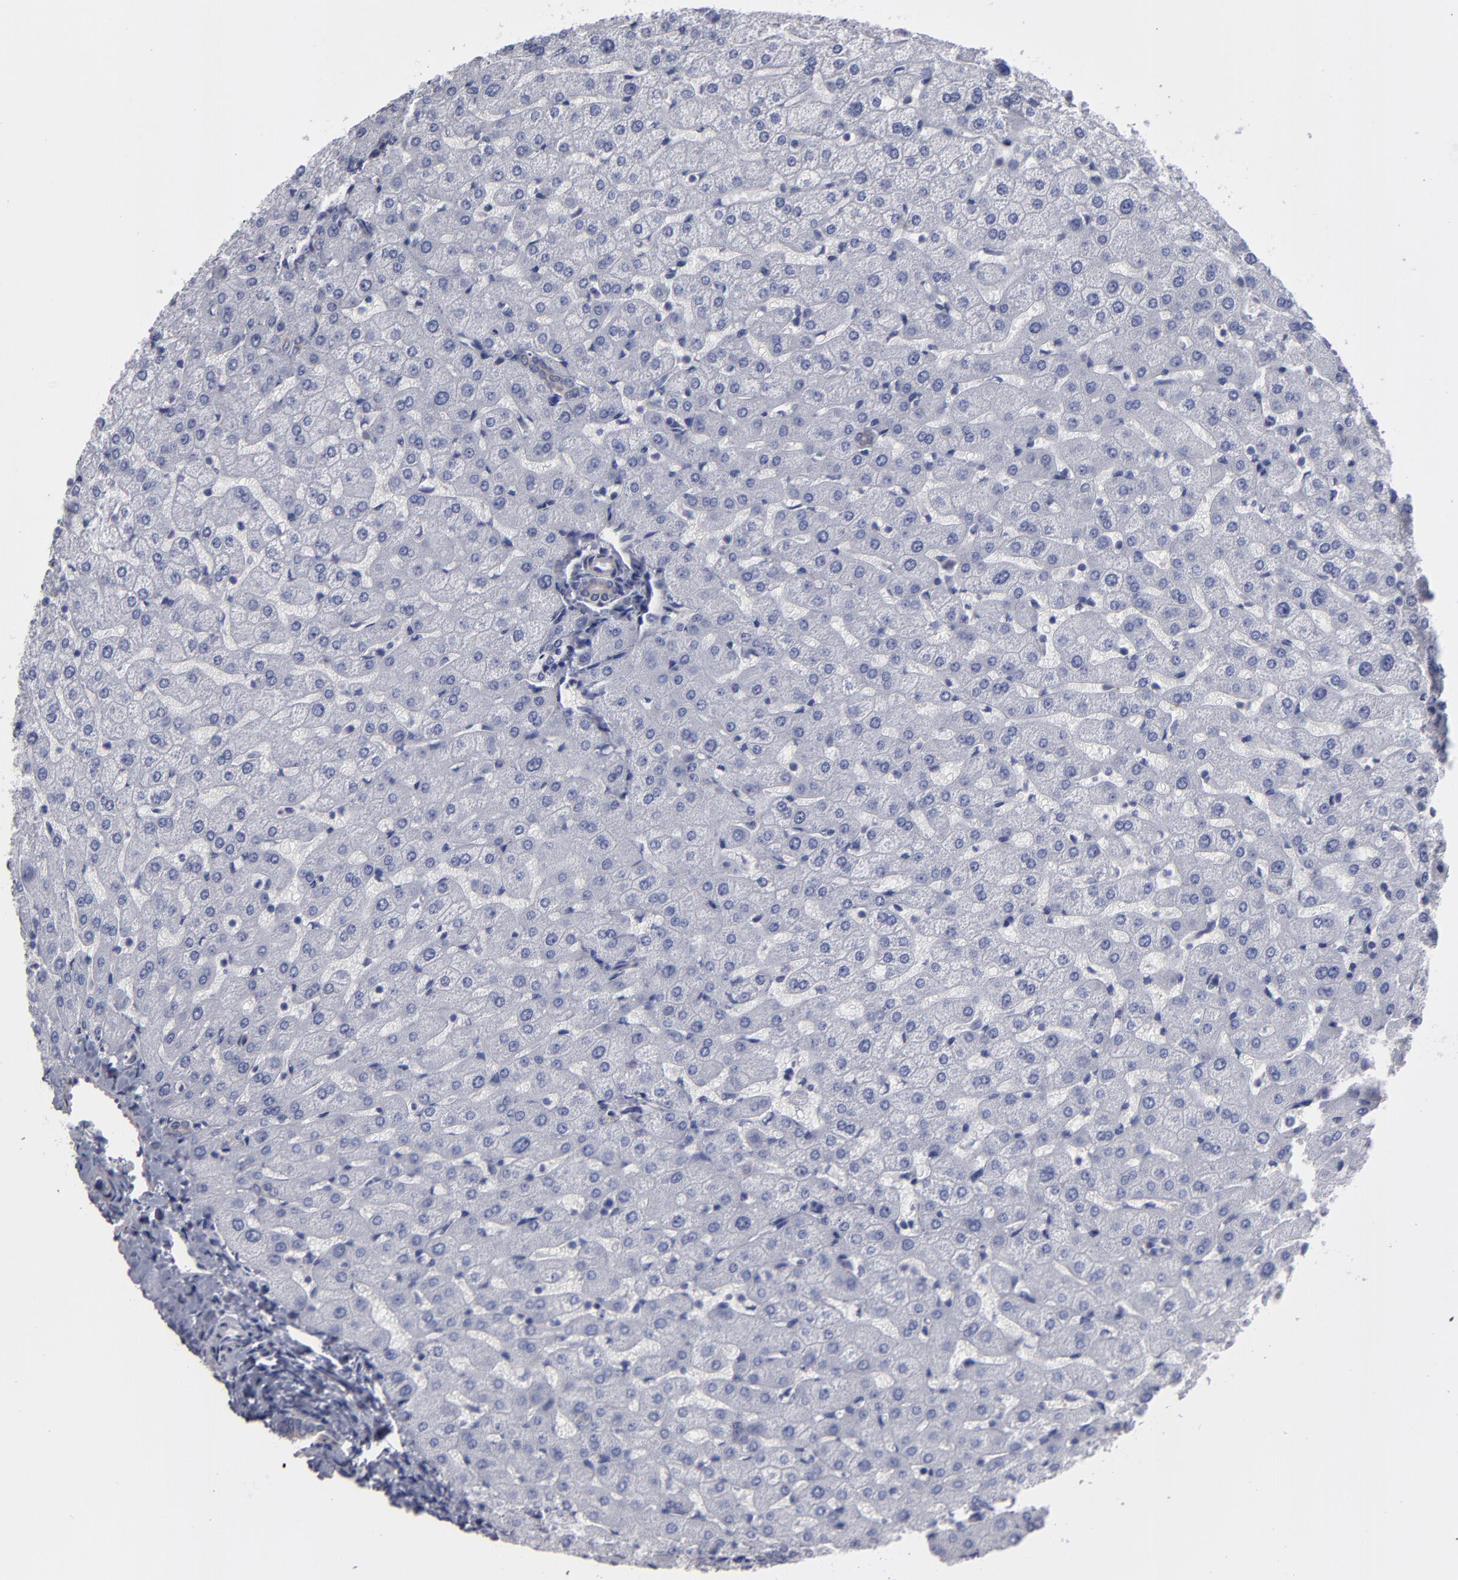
{"staining": {"intensity": "negative", "quantity": "none", "location": "none"}, "tissue": "liver", "cell_type": "Cholangiocytes", "image_type": "normal", "snomed": [{"axis": "morphology", "description": "Normal tissue, NOS"}, {"axis": "morphology", "description": "Fibrosis, NOS"}, {"axis": "topography", "description": "Liver"}], "caption": "Normal liver was stained to show a protein in brown. There is no significant staining in cholangiocytes. (Brightfield microscopy of DAB immunohistochemistry at high magnification).", "gene": "SLMAP", "patient": {"sex": "female", "age": 29}}